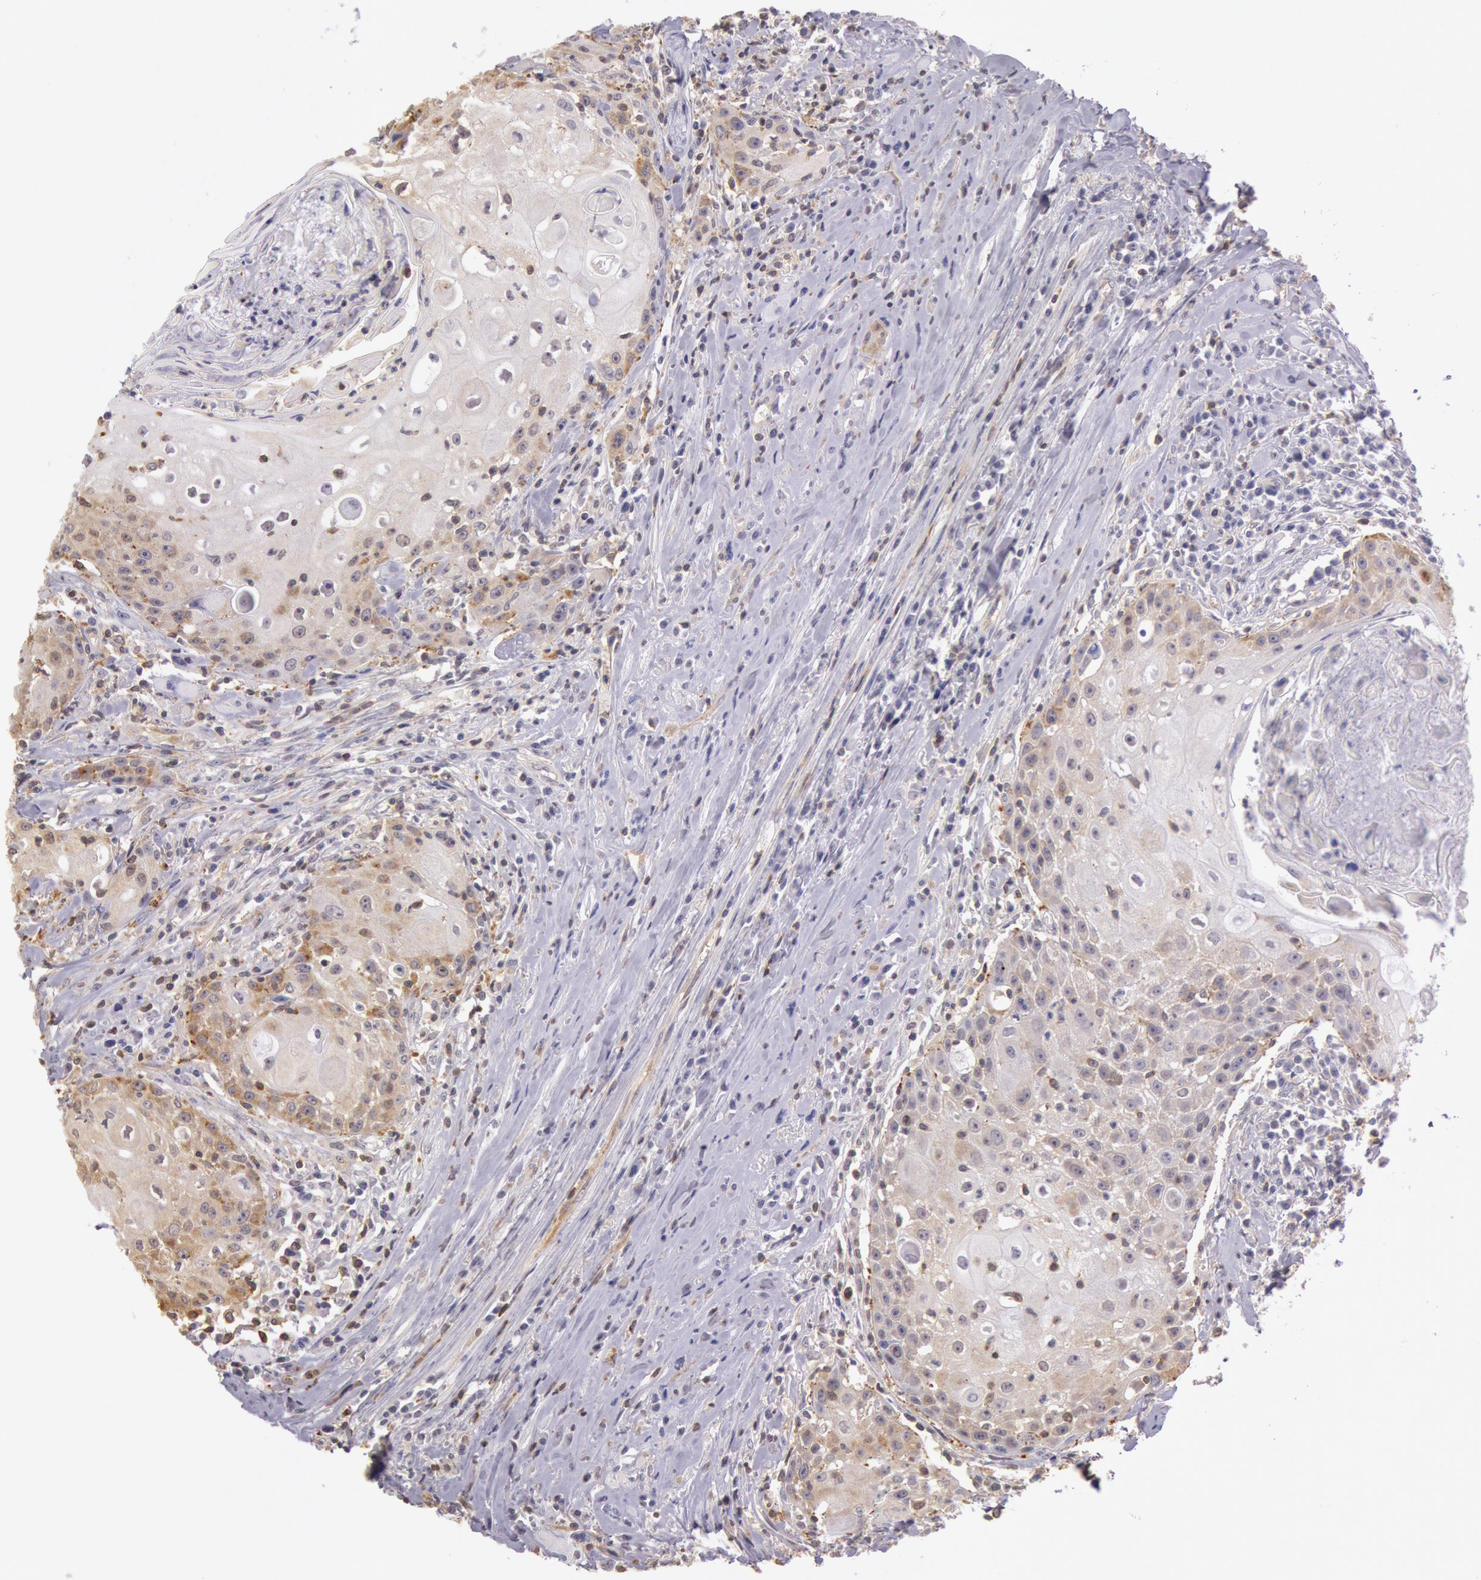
{"staining": {"intensity": "moderate", "quantity": "25%-75%", "location": "cytoplasmic/membranous"}, "tissue": "head and neck cancer", "cell_type": "Tumor cells", "image_type": "cancer", "snomed": [{"axis": "morphology", "description": "Squamous cell carcinoma, NOS"}, {"axis": "topography", "description": "Oral tissue"}, {"axis": "topography", "description": "Head-Neck"}], "caption": "Human head and neck cancer stained with a brown dye reveals moderate cytoplasmic/membranous positive expression in approximately 25%-75% of tumor cells.", "gene": "HIF1A", "patient": {"sex": "female", "age": 82}}